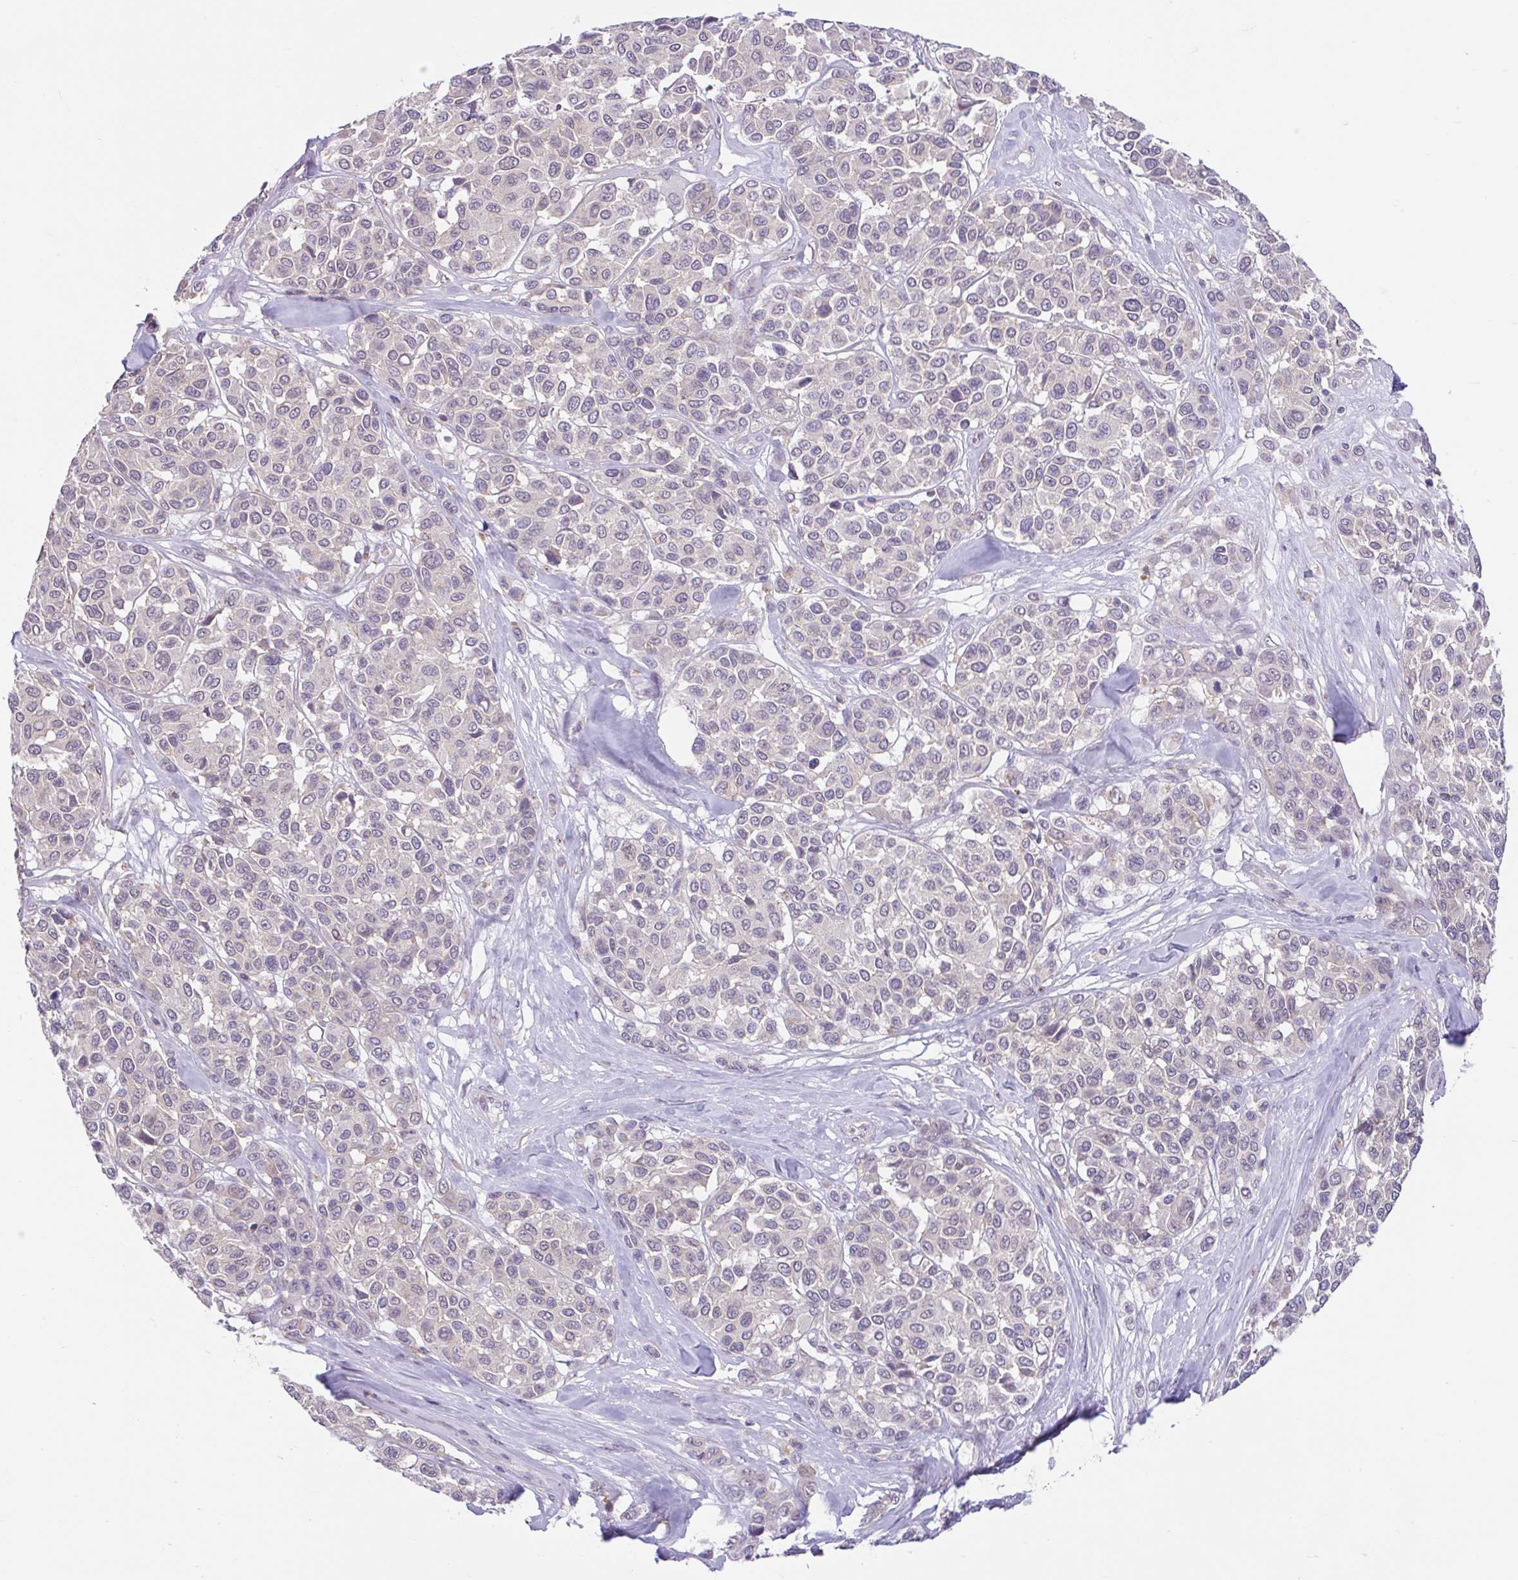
{"staining": {"intensity": "negative", "quantity": "none", "location": "none"}, "tissue": "melanoma", "cell_type": "Tumor cells", "image_type": "cancer", "snomed": [{"axis": "morphology", "description": "Malignant melanoma, NOS"}, {"axis": "topography", "description": "Skin"}], "caption": "This is an IHC photomicrograph of human malignant melanoma. There is no expression in tumor cells.", "gene": "RALBP1", "patient": {"sex": "female", "age": 66}}